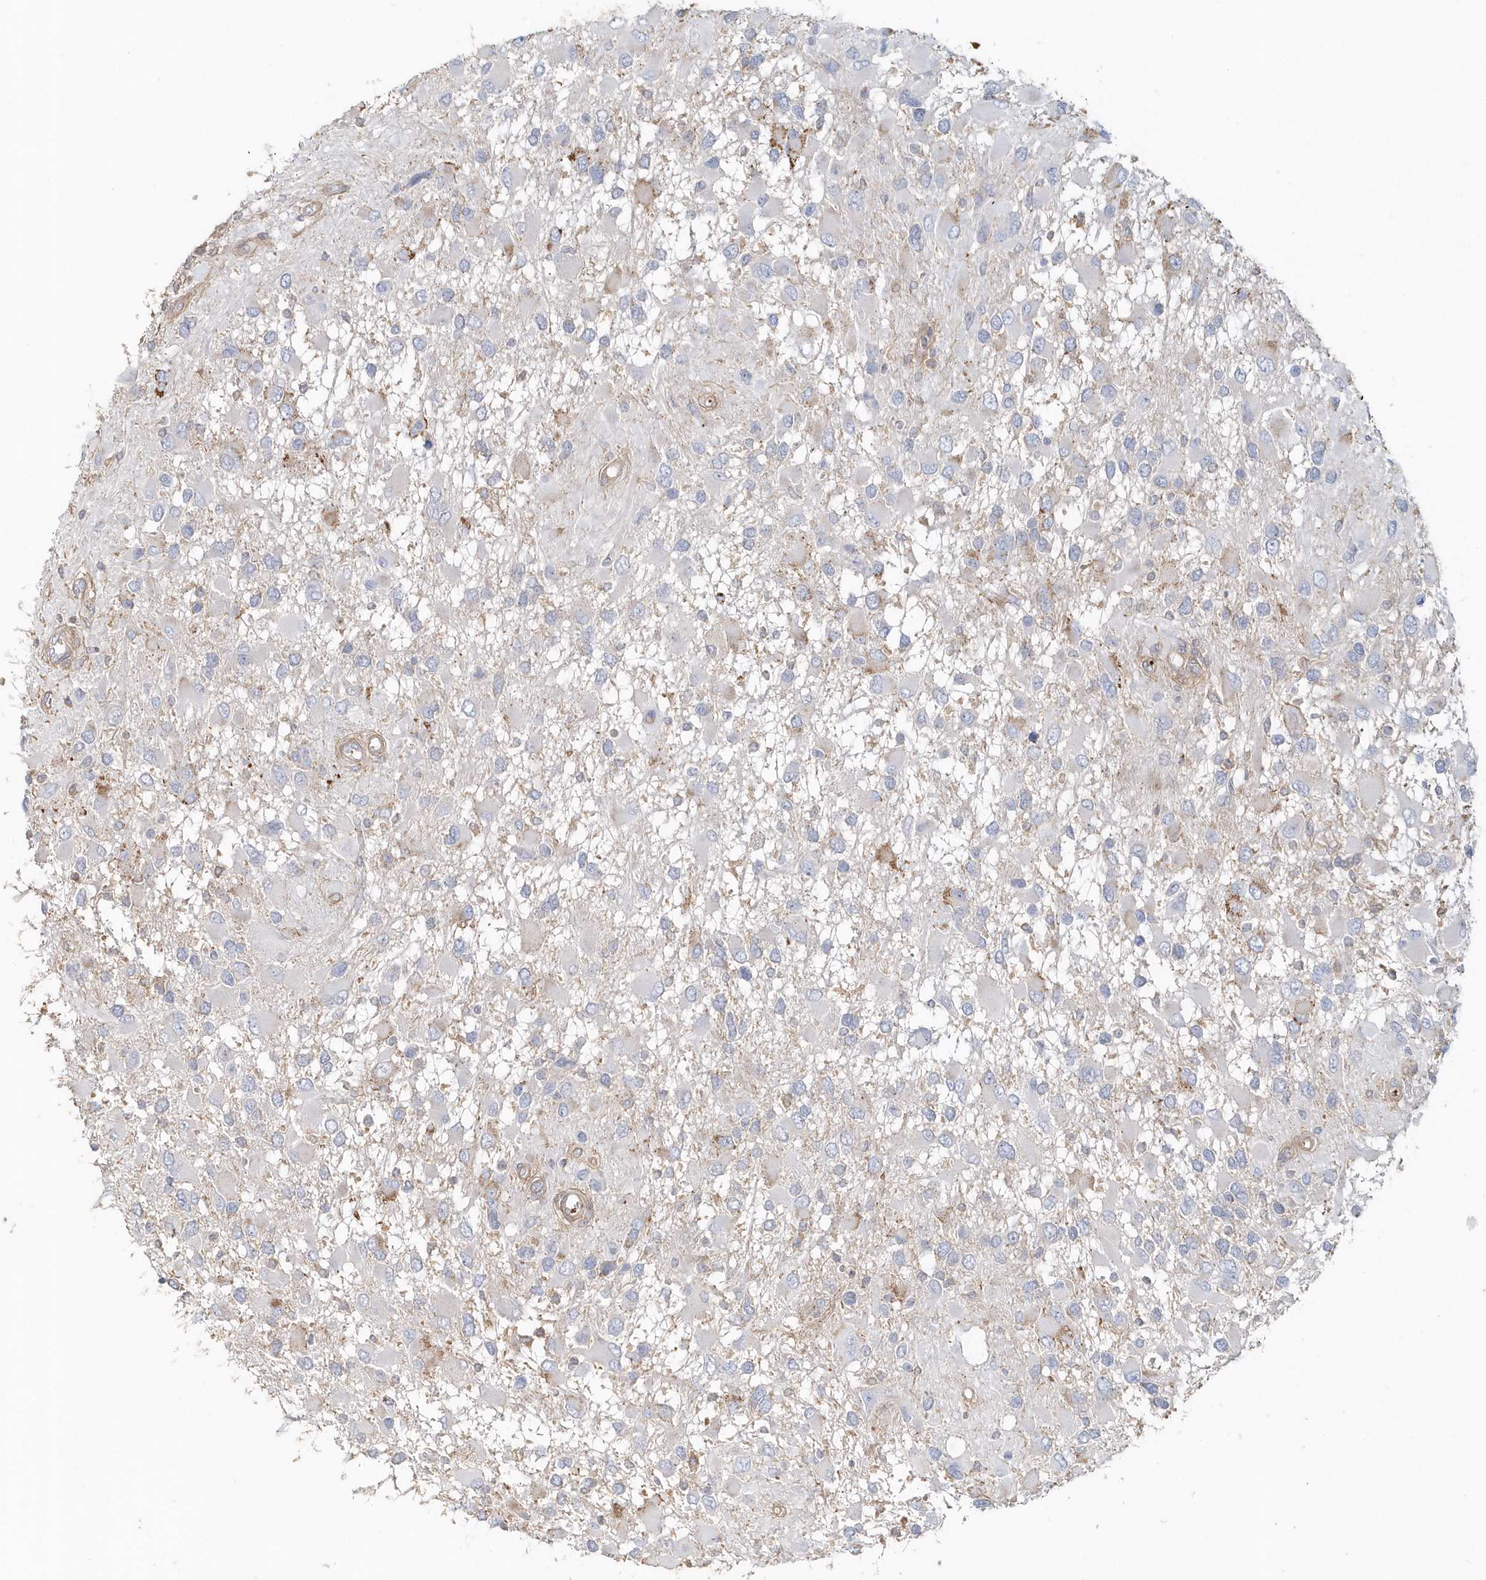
{"staining": {"intensity": "negative", "quantity": "none", "location": "none"}, "tissue": "glioma", "cell_type": "Tumor cells", "image_type": "cancer", "snomed": [{"axis": "morphology", "description": "Glioma, malignant, High grade"}, {"axis": "topography", "description": "Brain"}], "caption": "High power microscopy image of an immunohistochemistry (IHC) micrograph of glioma, revealing no significant staining in tumor cells.", "gene": "MMRN1", "patient": {"sex": "male", "age": 53}}